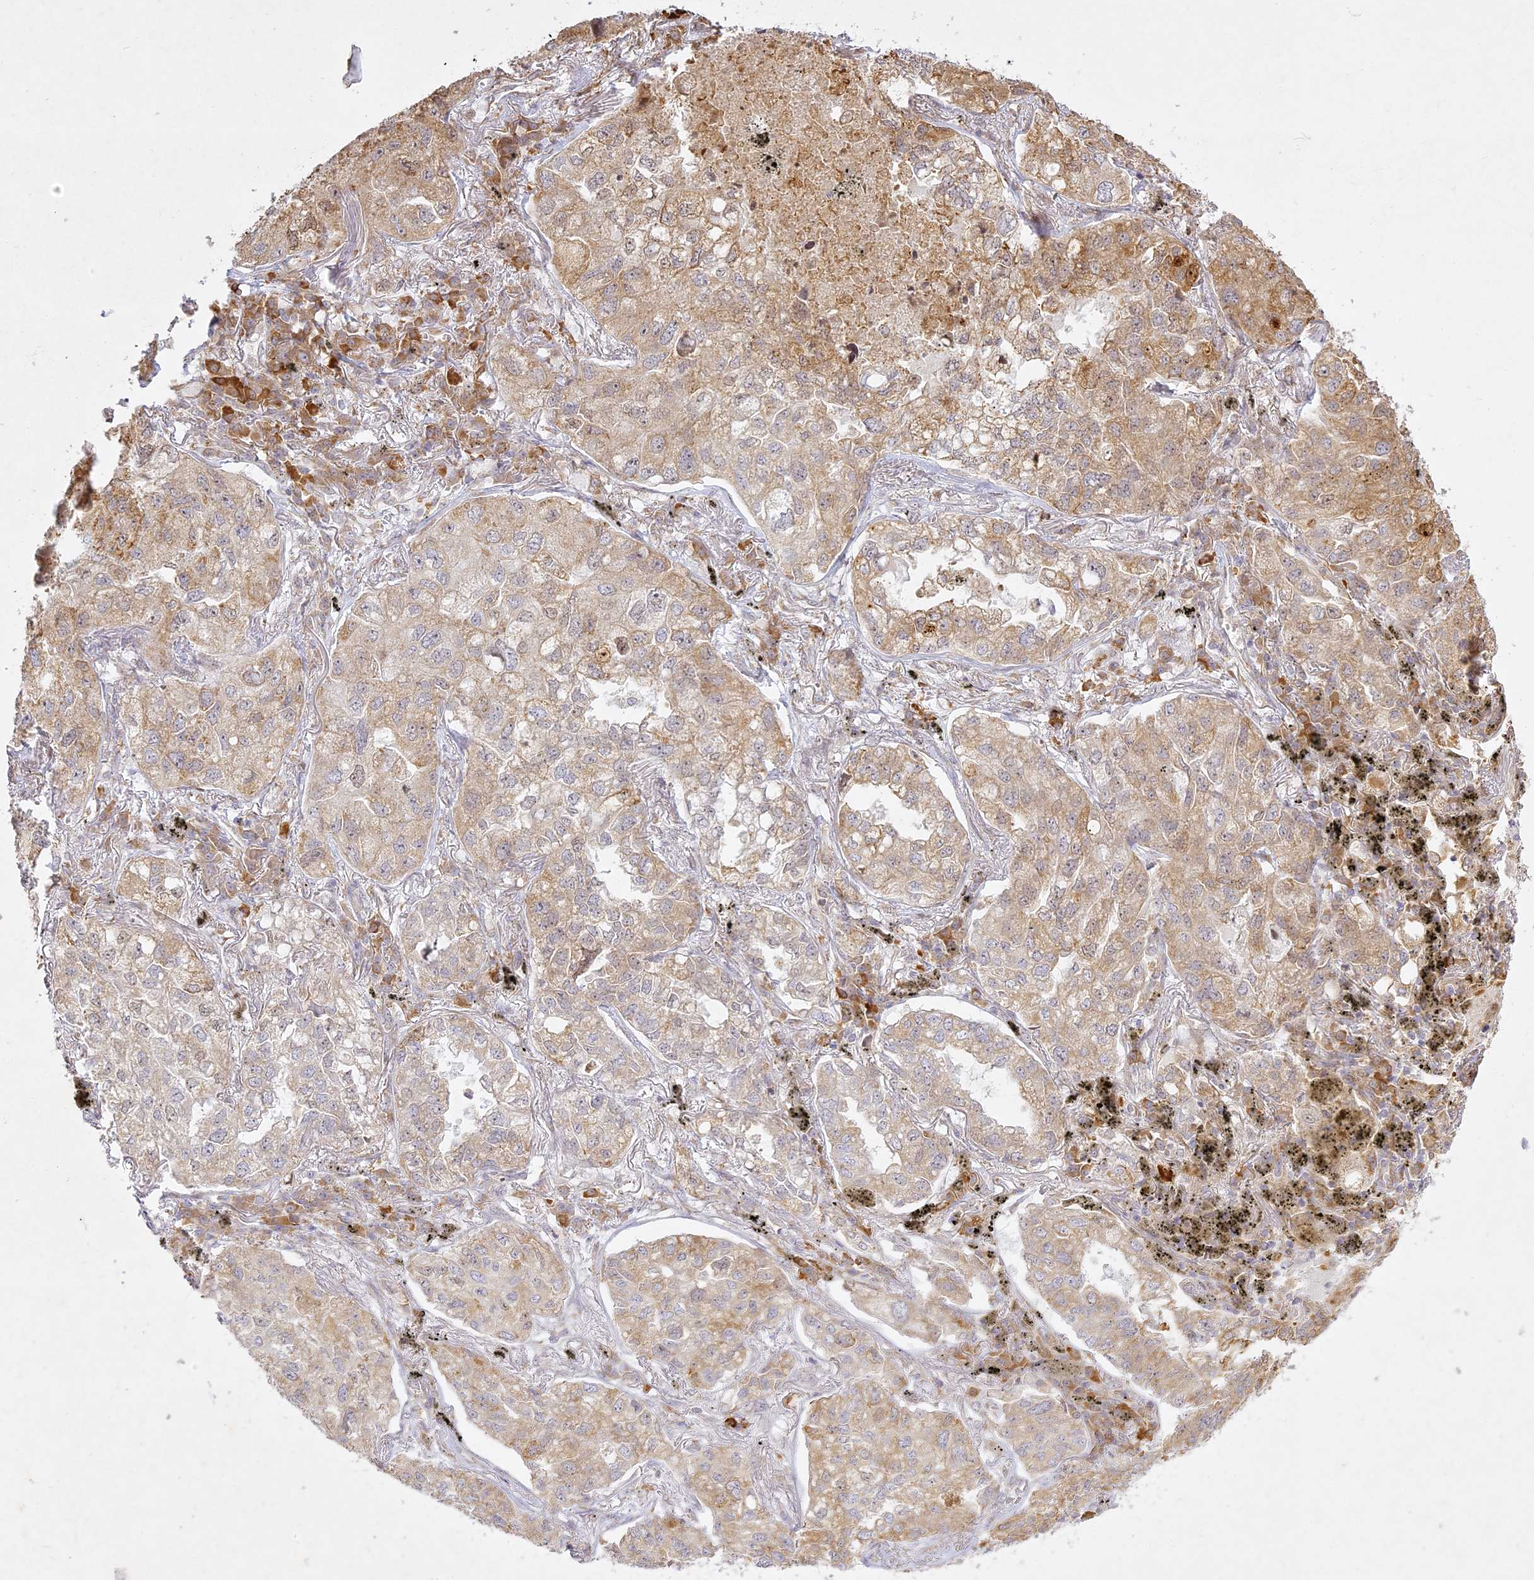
{"staining": {"intensity": "weak", "quantity": "25%-75%", "location": "cytoplasmic/membranous"}, "tissue": "lung cancer", "cell_type": "Tumor cells", "image_type": "cancer", "snomed": [{"axis": "morphology", "description": "Adenocarcinoma, NOS"}, {"axis": "topography", "description": "Lung"}], "caption": "An IHC image of neoplastic tissue is shown. Protein staining in brown highlights weak cytoplasmic/membranous positivity in lung cancer within tumor cells.", "gene": "SLC30A5", "patient": {"sex": "male", "age": 65}}